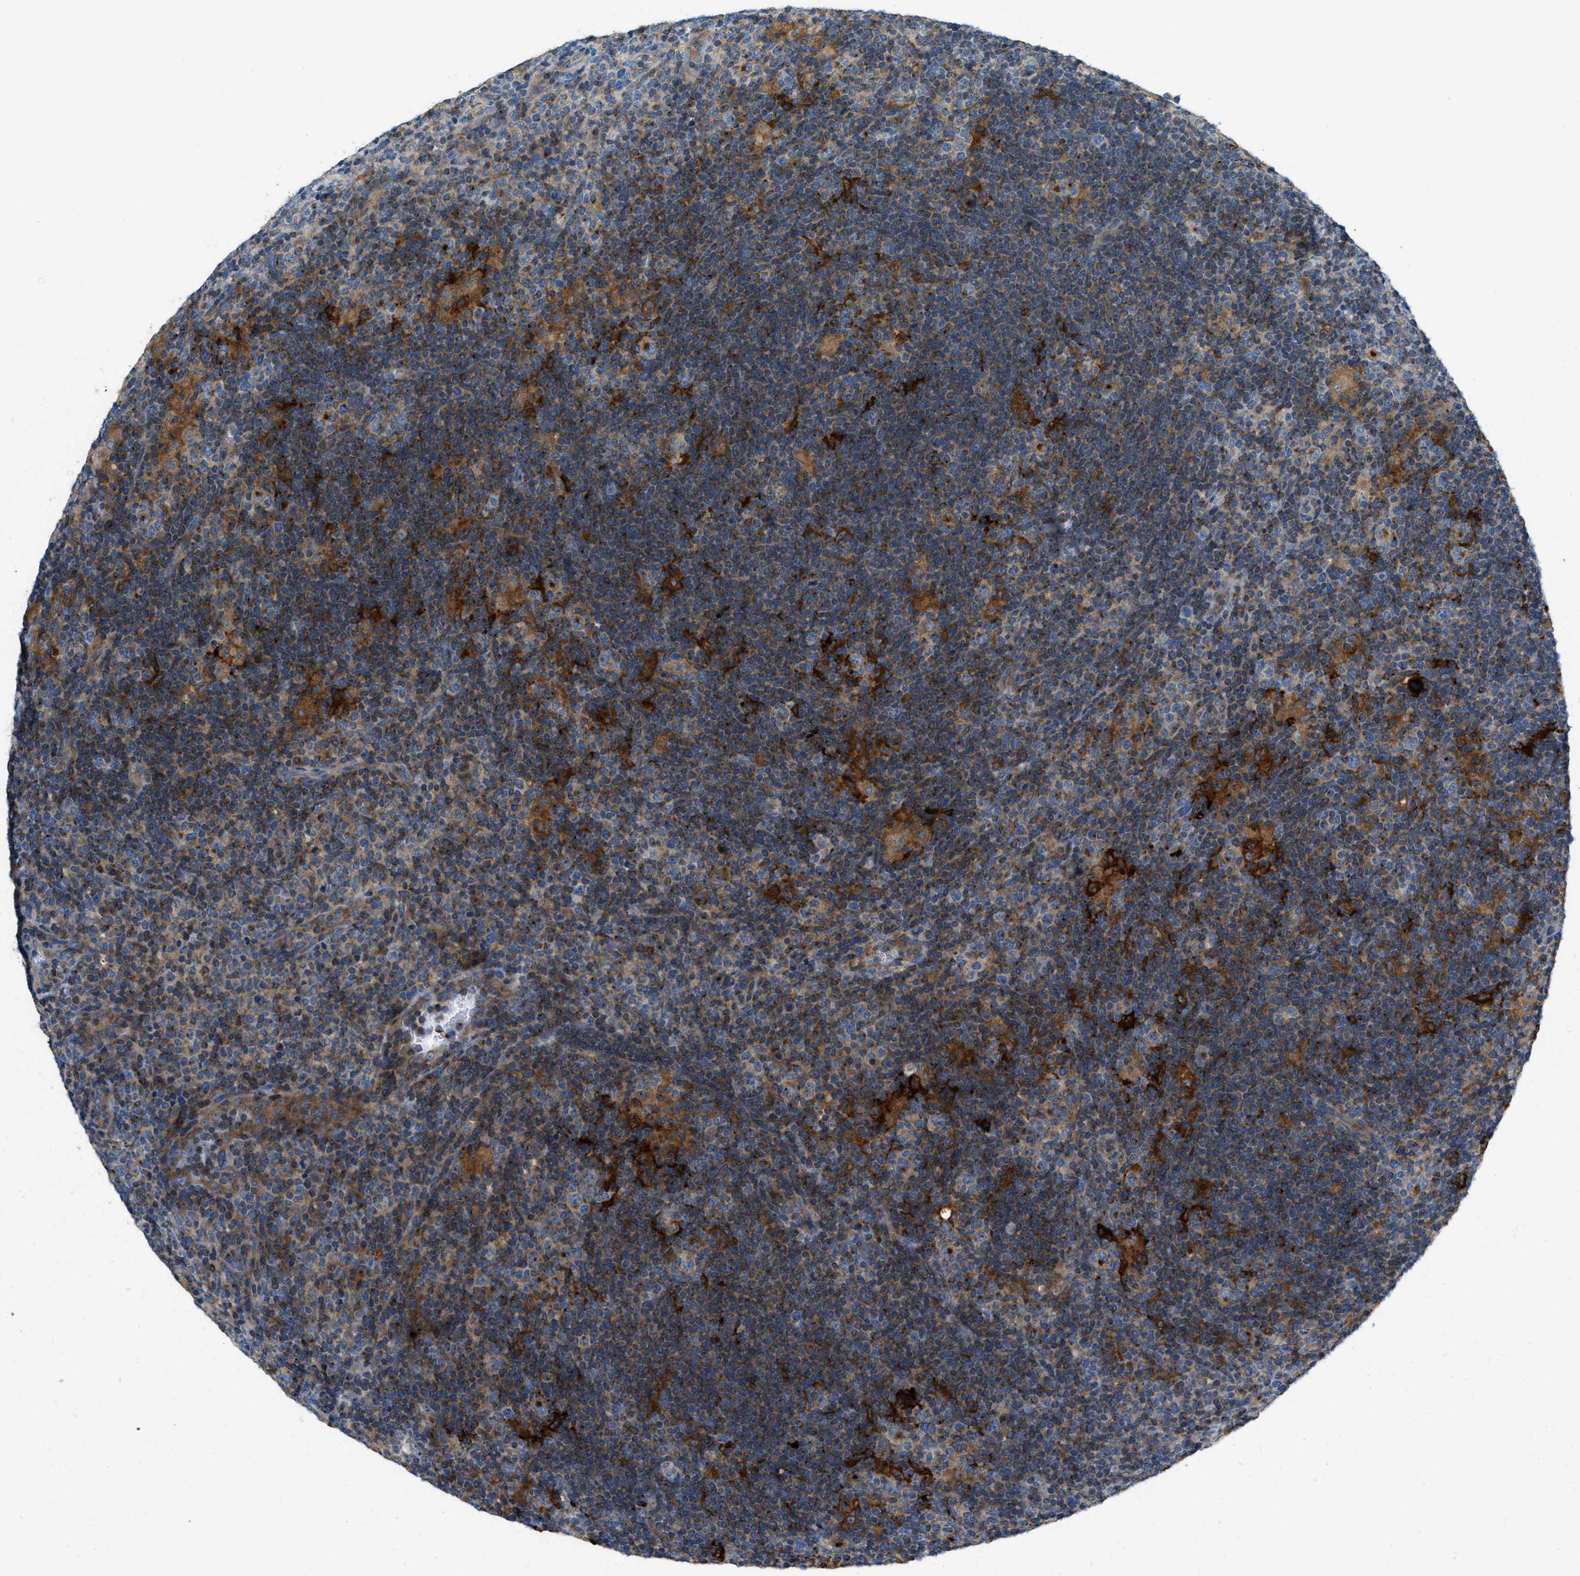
{"staining": {"intensity": "weak", "quantity": "25%-75%", "location": "cytoplasmic/membranous"}, "tissue": "lymphoma", "cell_type": "Tumor cells", "image_type": "cancer", "snomed": [{"axis": "morphology", "description": "Hodgkin's disease, NOS"}, {"axis": "topography", "description": "Lymph node"}], "caption": "Brown immunohistochemical staining in human lymphoma shows weak cytoplasmic/membranous expression in approximately 25%-75% of tumor cells.", "gene": "RFFL", "patient": {"sex": "female", "age": 57}}